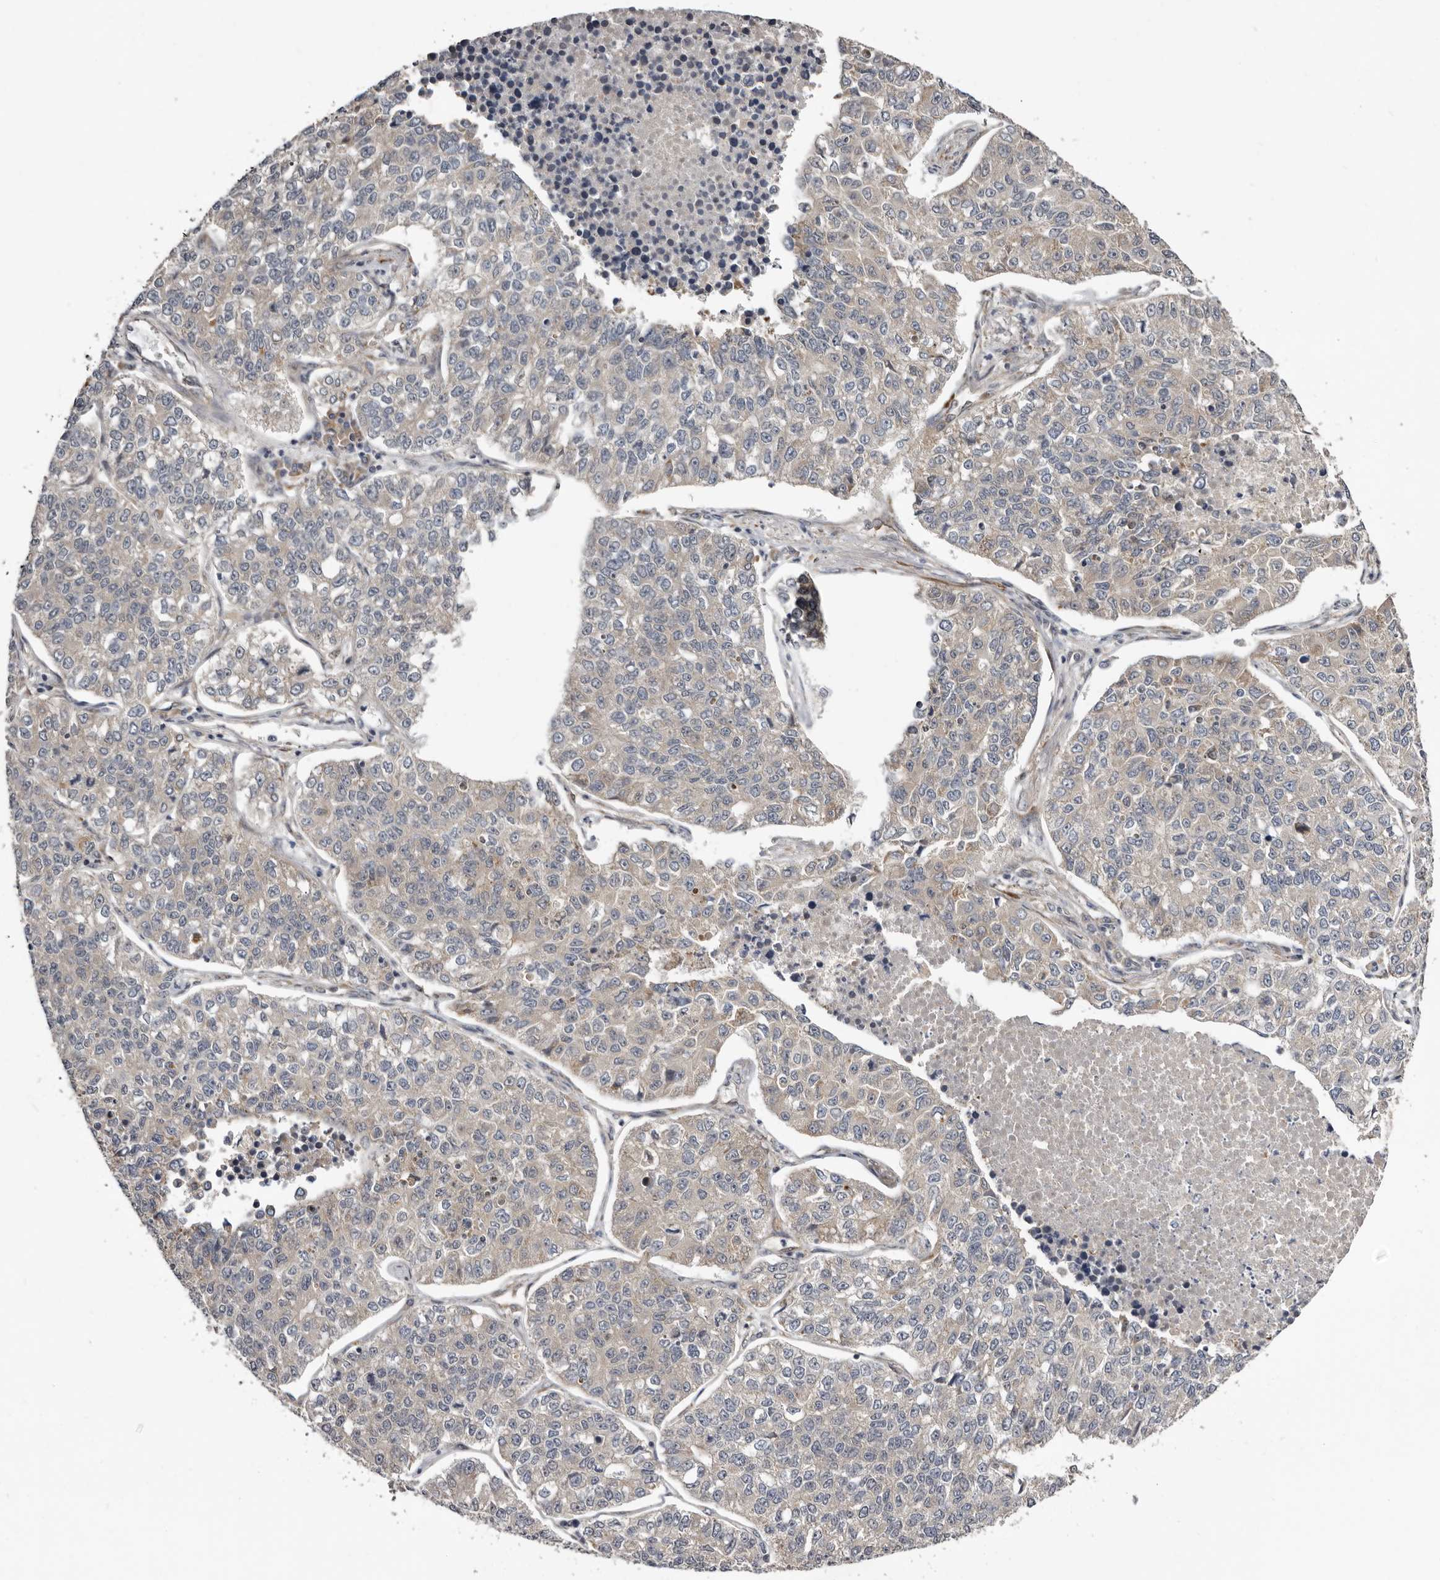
{"staining": {"intensity": "negative", "quantity": "none", "location": "none"}, "tissue": "lung cancer", "cell_type": "Tumor cells", "image_type": "cancer", "snomed": [{"axis": "morphology", "description": "Adenocarcinoma, NOS"}, {"axis": "topography", "description": "Lung"}], "caption": "This photomicrograph is of adenocarcinoma (lung) stained with IHC to label a protein in brown with the nuclei are counter-stained blue. There is no positivity in tumor cells. (DAB (3,3'-diaminobenzidine) immunohistochemistry, high magnification).", "gene": "SBDS", "patient": {"sex": "male", "age": 49}}